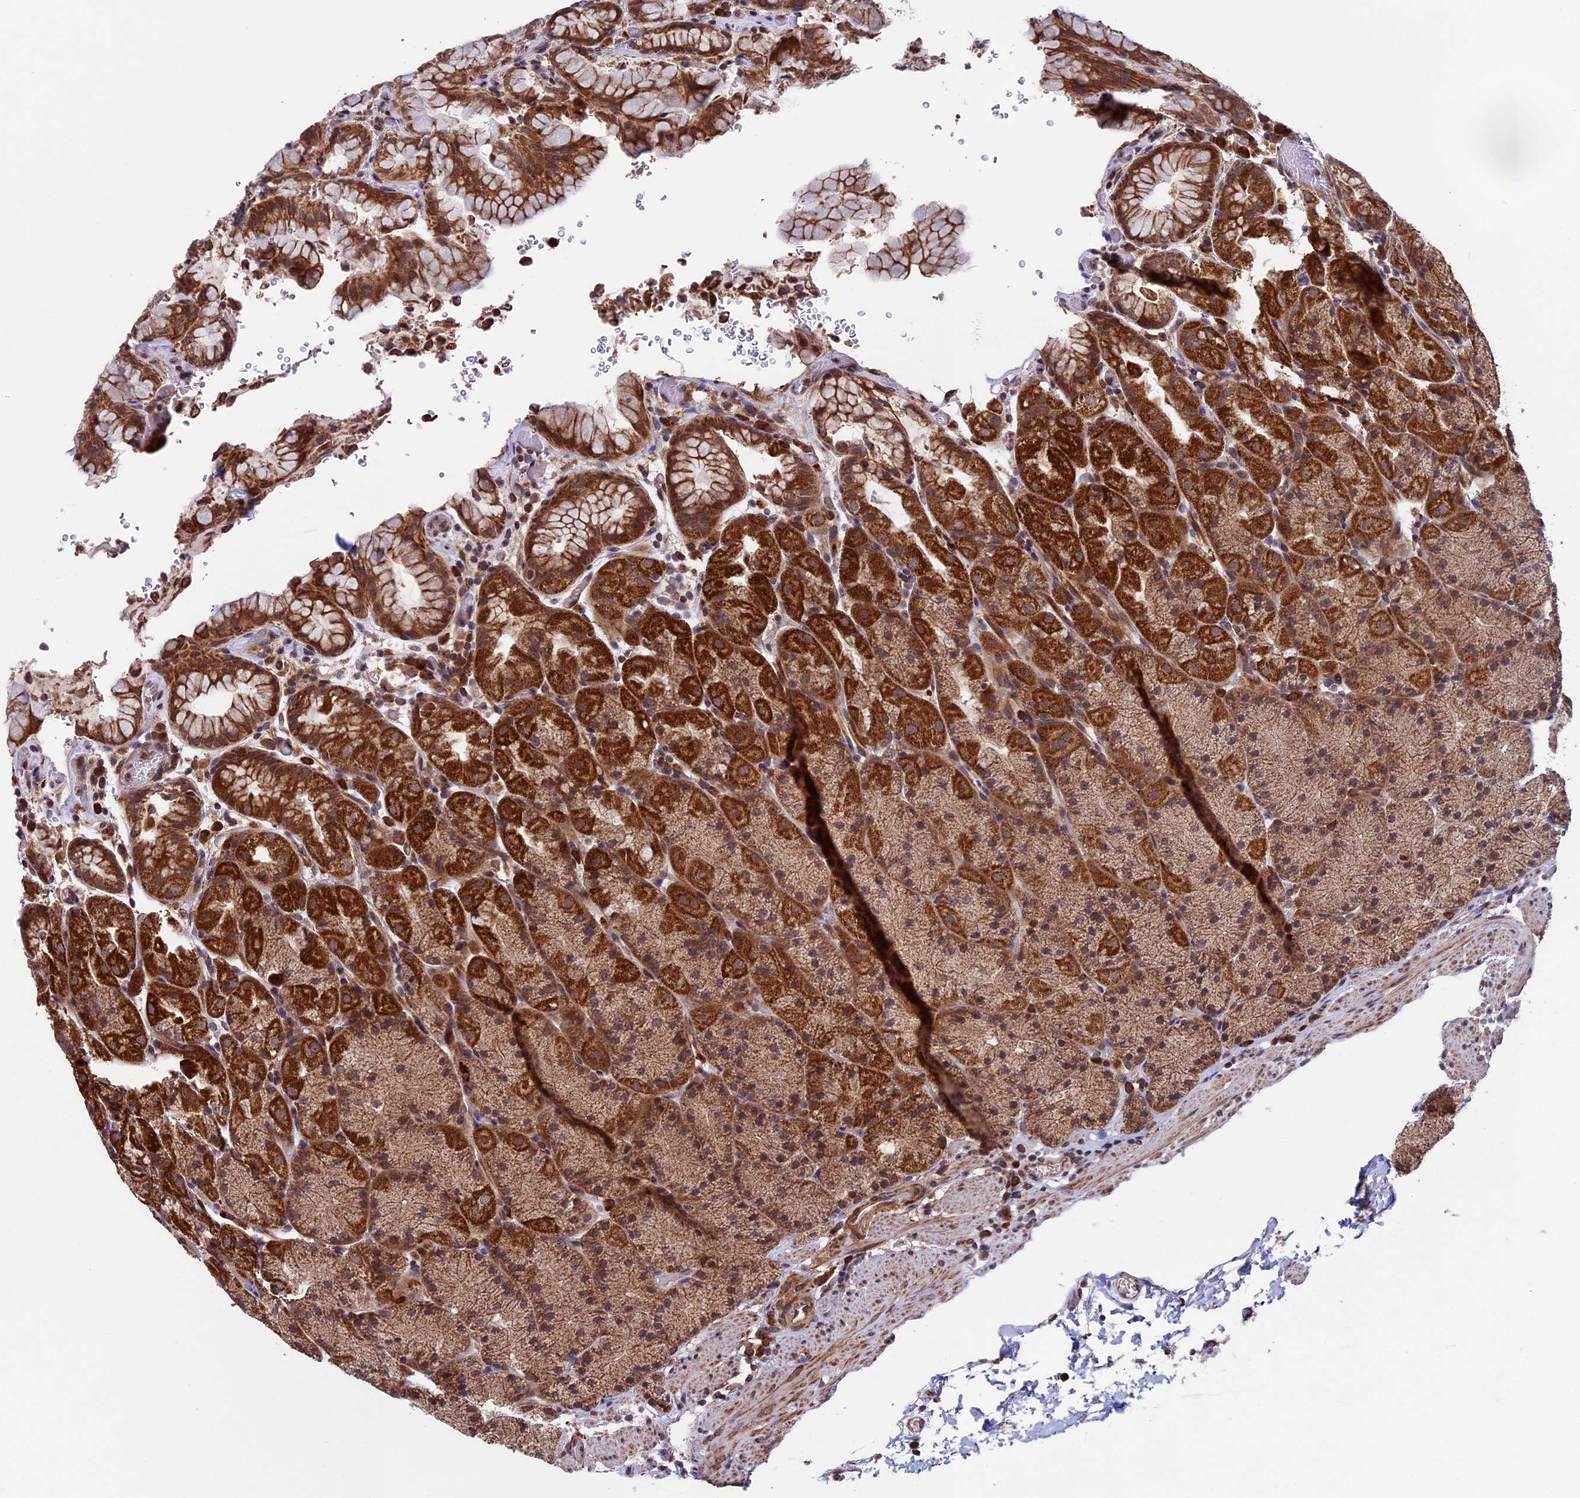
{"staining": {"intensity": "strong", "quantity": ">75%", "location": "cytoplasmic/membranous"}, "tissue": "stomach", "cell_type": "Glandular cells", "image_type": "normal", "snomed": [{"axis": "morphology", "description": "Normal tissue, NOS"}, {"axis": "topography", "description": "Stomach, upper"}, {"axis": "topography", "description": "Stomach, lower"}], "caption": "Immunohistochemistry of normal stomach exhibits high levels of strong cytoplasmic/membranous positivity in about >75% of glandular cells.", "gene": "RNF17", "patient": {"sex": "male", "age": 67}}